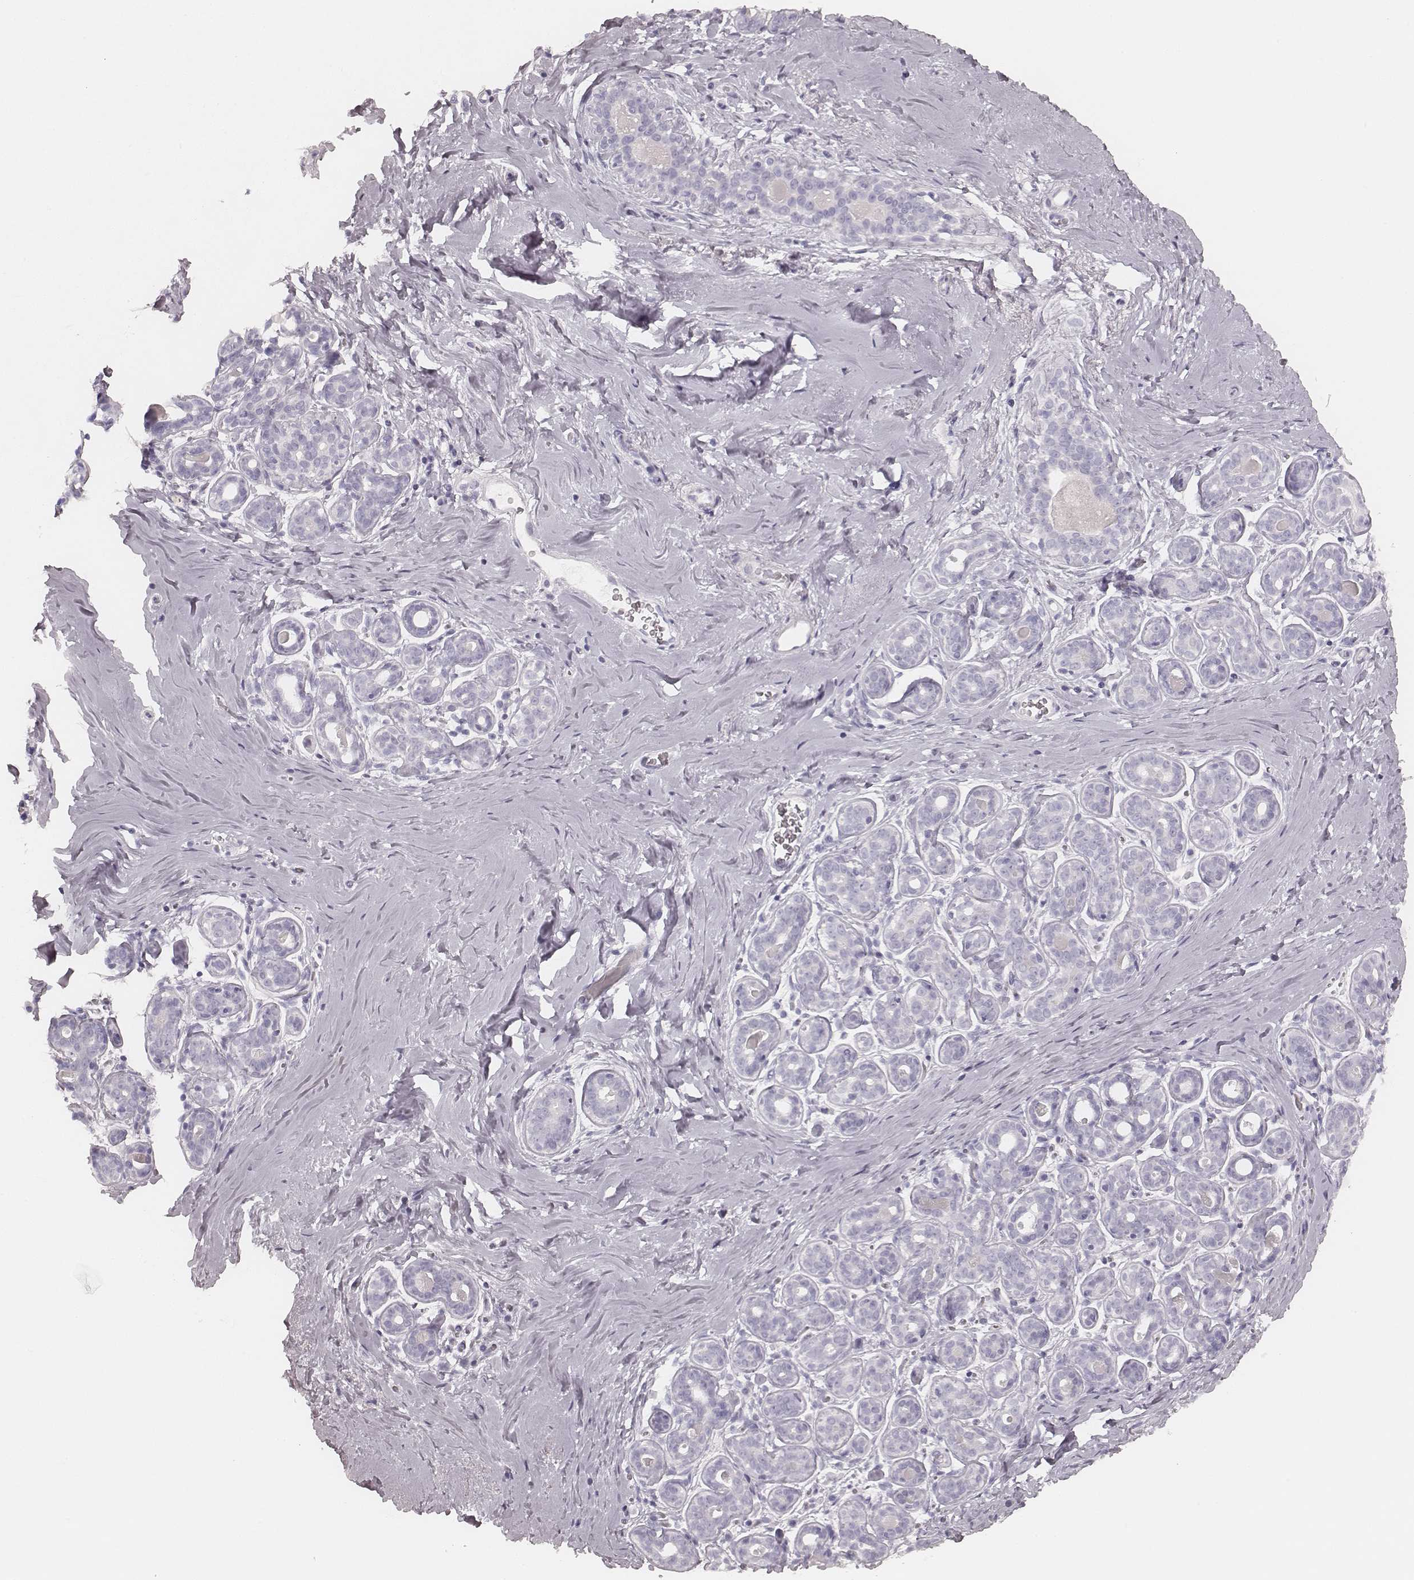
{"staining": {"intensity": "negative", "quantity": "none", "location": "none"}, "tissue": "breast", "cell_type": "Adipocytes", "image_type": "normal", "snomed": [{"axis": "morphology", "description": "Normal tissue, NOS"}, {"axis": "topography", "description": "Skin"}, {"axis": "topography", "description": "Breast"}], "caption": "The immunohistochemistry micrograph has no significant expression in adipocytes of breast. (Stains: DAB immunohistochemistry with hematoxylin counter stain, Microscopy: brightfield microscopy at high magnification).", "gene": "KRT72", "patient": {"sex": "female", "age": 43}}